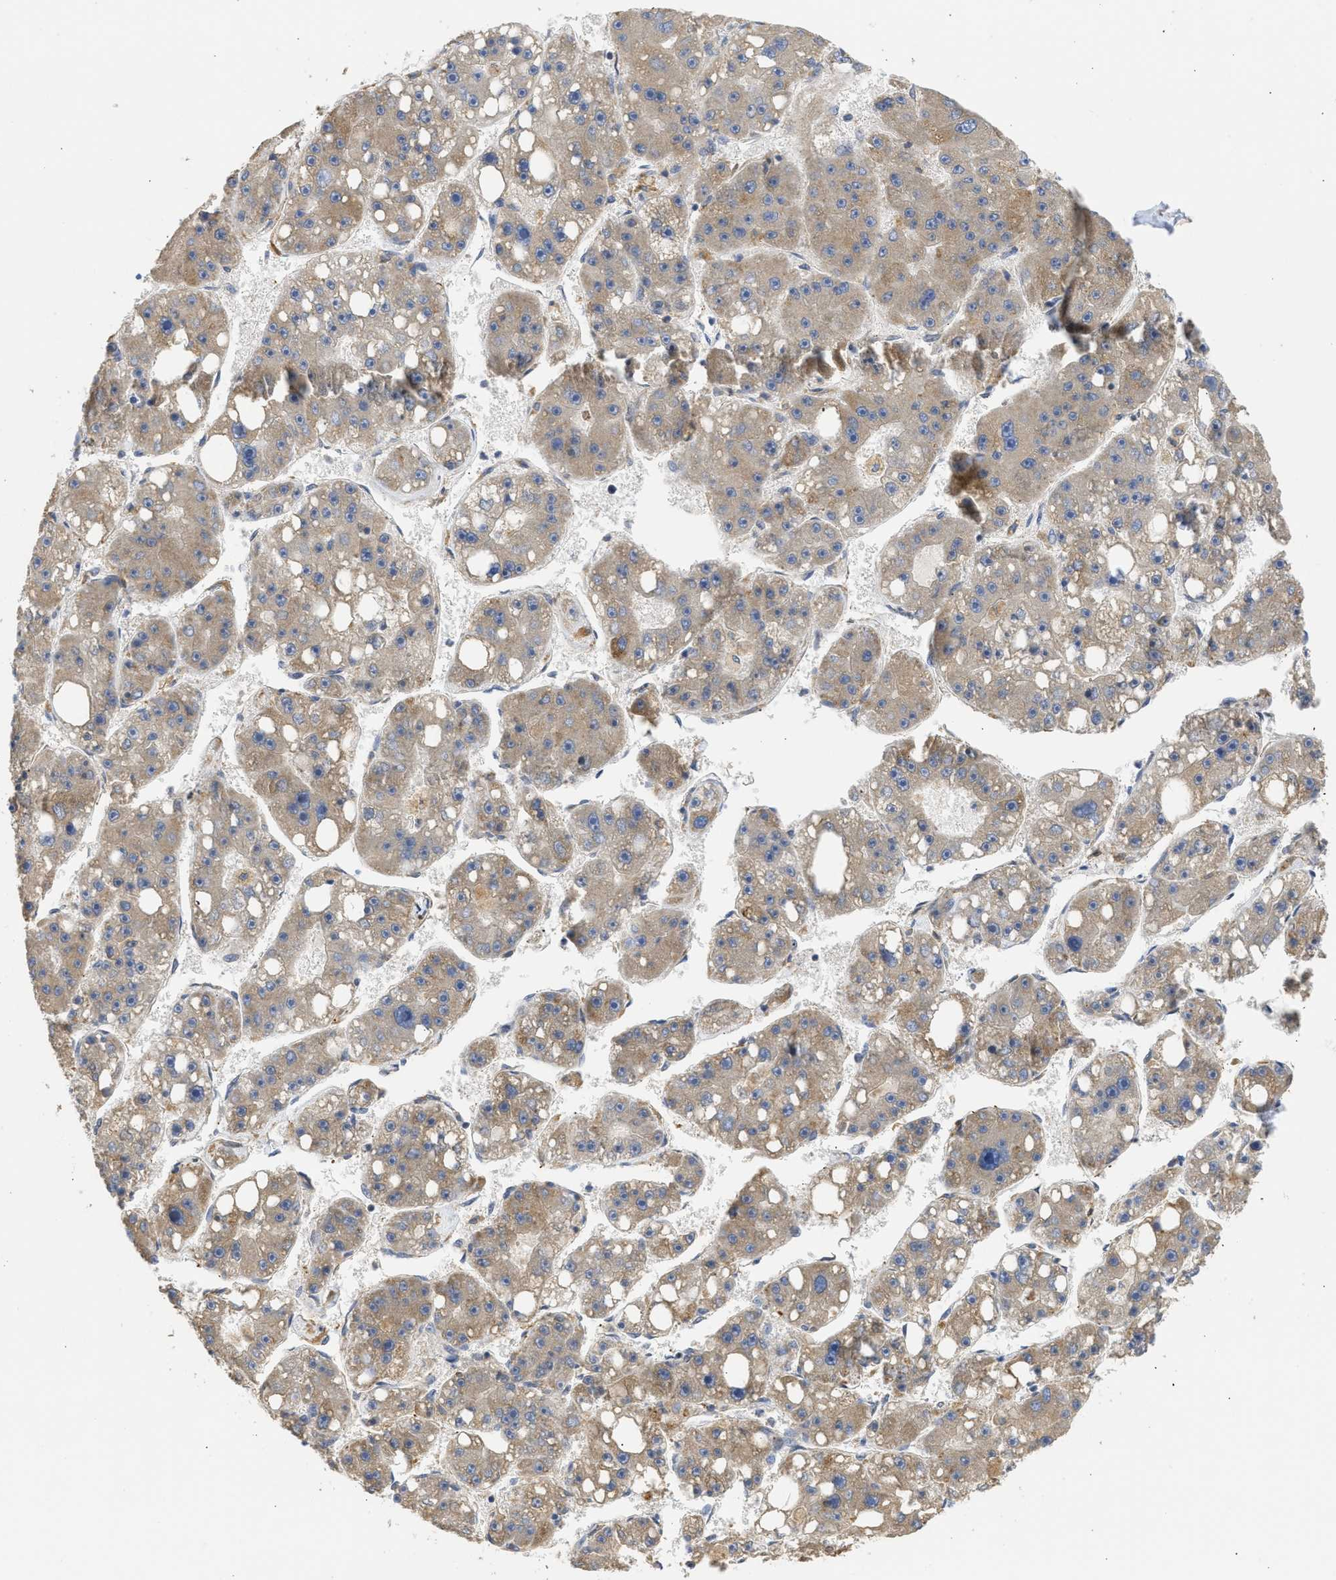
{"staining": {"intensity": "moderate", "quantity": ">75%", "location": "cytoplasmic/membranous"}, "tissue": "liver cancer", "cell_type": "Tumor cells", "image_type": "cancer", "snomed": [{"axis": "morphology", "description": "Carcinoma, Hepatocellular, NOS"}, {"axis": "topography", "description": "Liver"}], "caption": "Immunohistochemical staining of hepatocellular carcinoma (liver) exhibits moderate cytoplasmic/membranous protein positivity in approximately >75% of tumor cells.", "gene": "TMED1", "patient": {"sex": "female", "age": 61}}